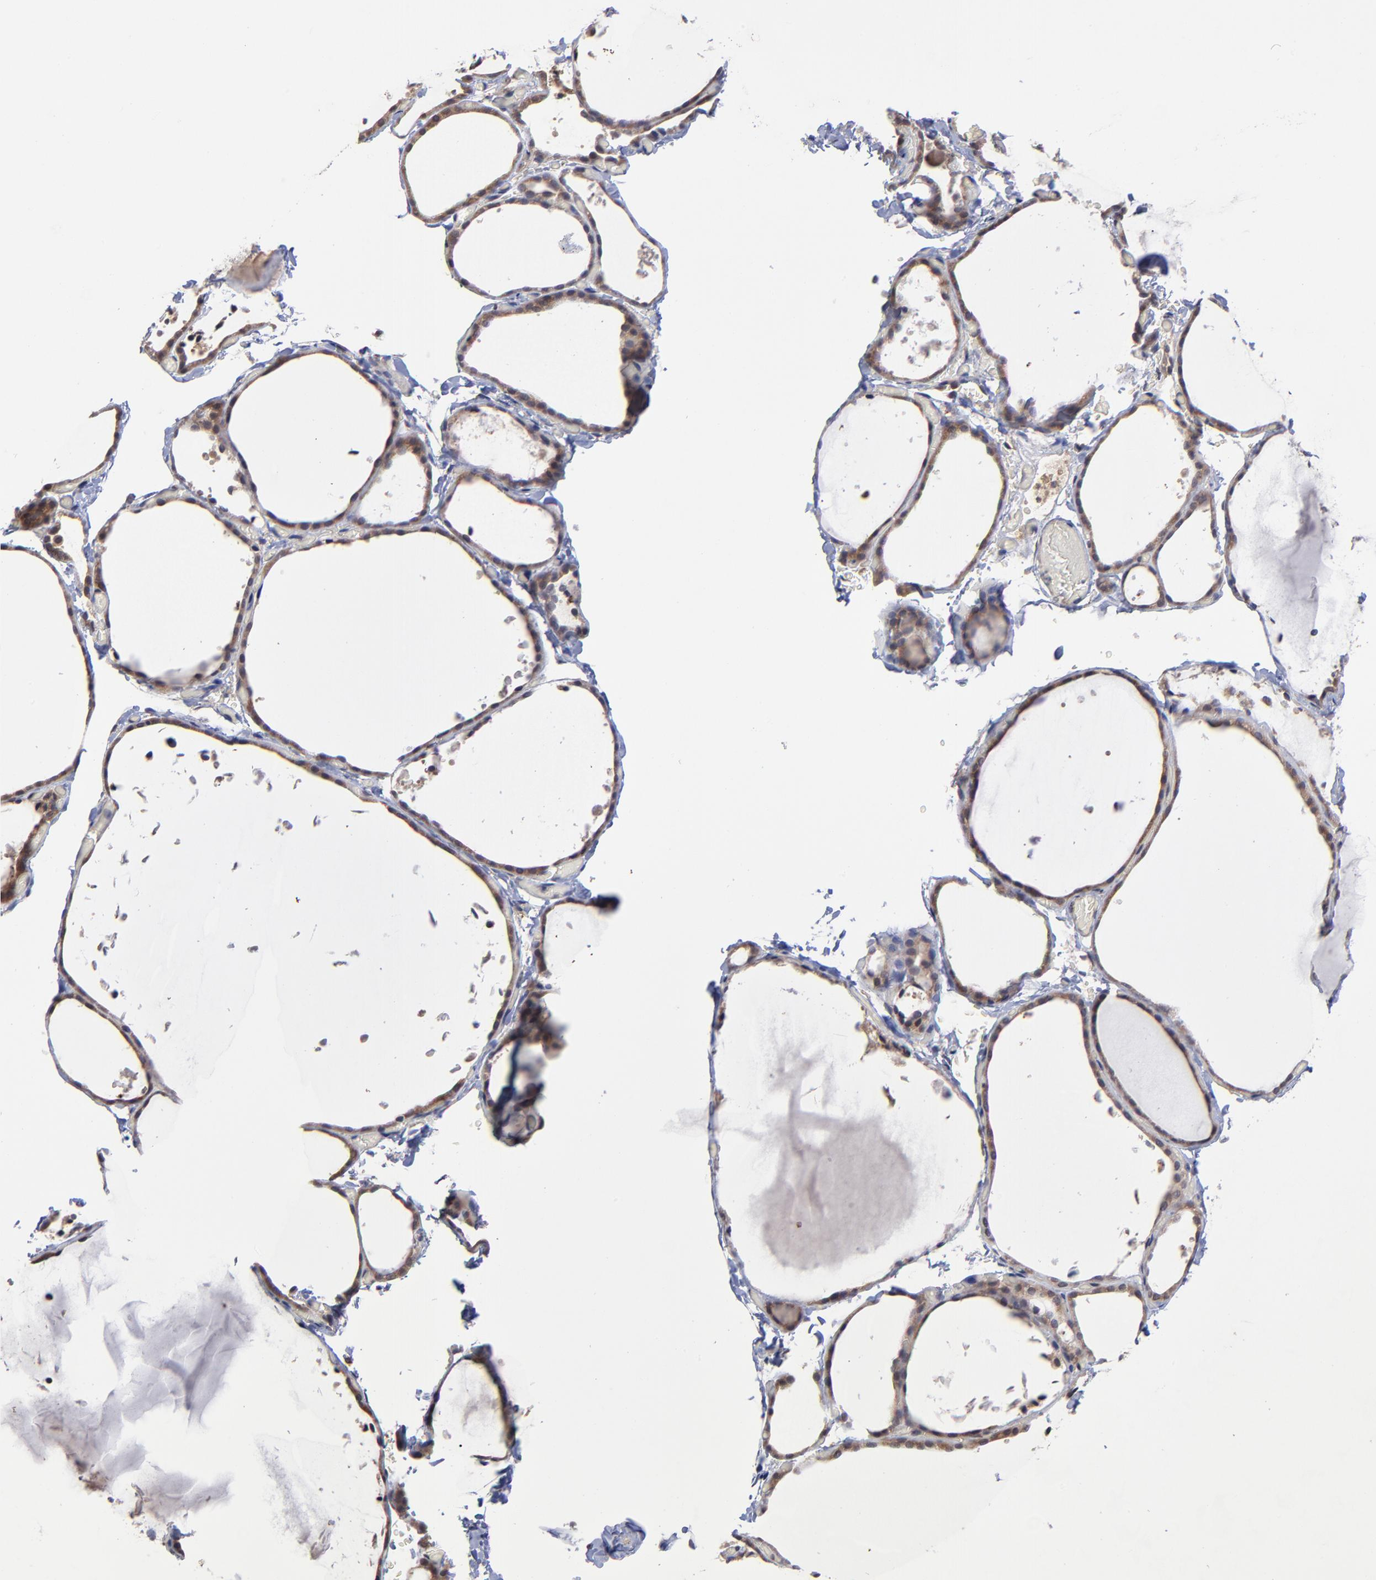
{"staining": {"intensity": "moderate", "quantity": ">75%", "location": "cytoplasmic/membranous"}, "tissue": "thyroid gland", "cell_type": "Glandular cells", "image_type": "normal", "snomed": [{"axis": "morphology", "description": "Normal tissue, NOS"}, {"axis": "topography", "description": "Thyroid gland"}], "caption": "A high-resolution image shows immunohistochemistry (IHC) staining of normal thyroid gland, which displays moderate cytoplasmic/membranous positivity in about >75% of glandular cells.", "gene": "CHL1", "patient": {"sex": "female", "age": 22}}